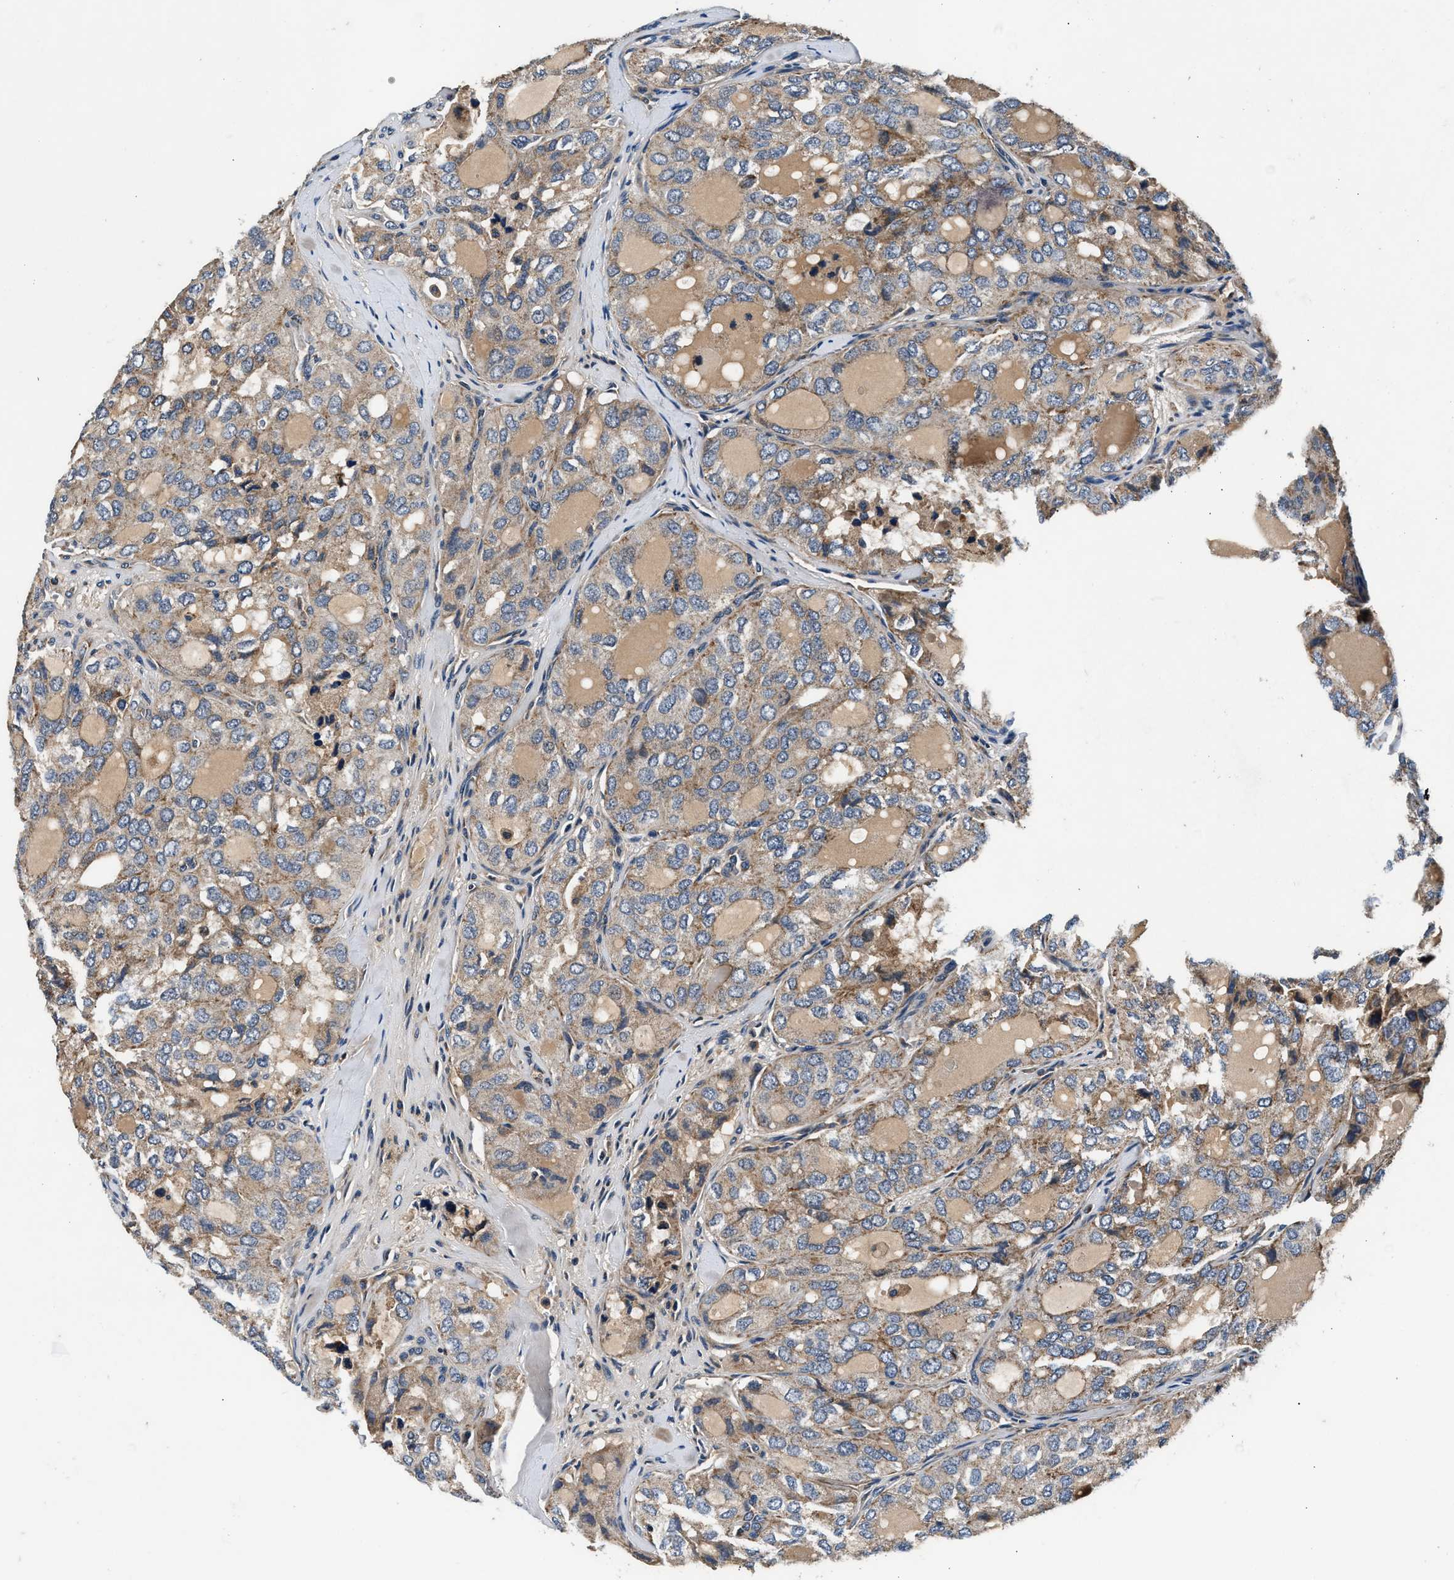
{"staining": {"intensity": "weak", "quantity": ">75%", "location": "cytoplasmic/membranous"}, "tissue": "thyroid cancer", "cell_type": "Tumor cells", "image_type": "cancer", "snomed": [{"axis": "morphology", "description": "Follicular adenoma carcinoma, NOS"}, {"axis": "topography", "description": "Thyroid gland"}], "caption": "A histopathology image showing weak cytoplasmic/membranous expression in about >75% of tumor cells in thyroid cancer (follicular adenoma carcinoma), as visualized by brown immunohistochemical staining.", "gene": "IMMT", "patient": {"sex": "male", "age": 75}}